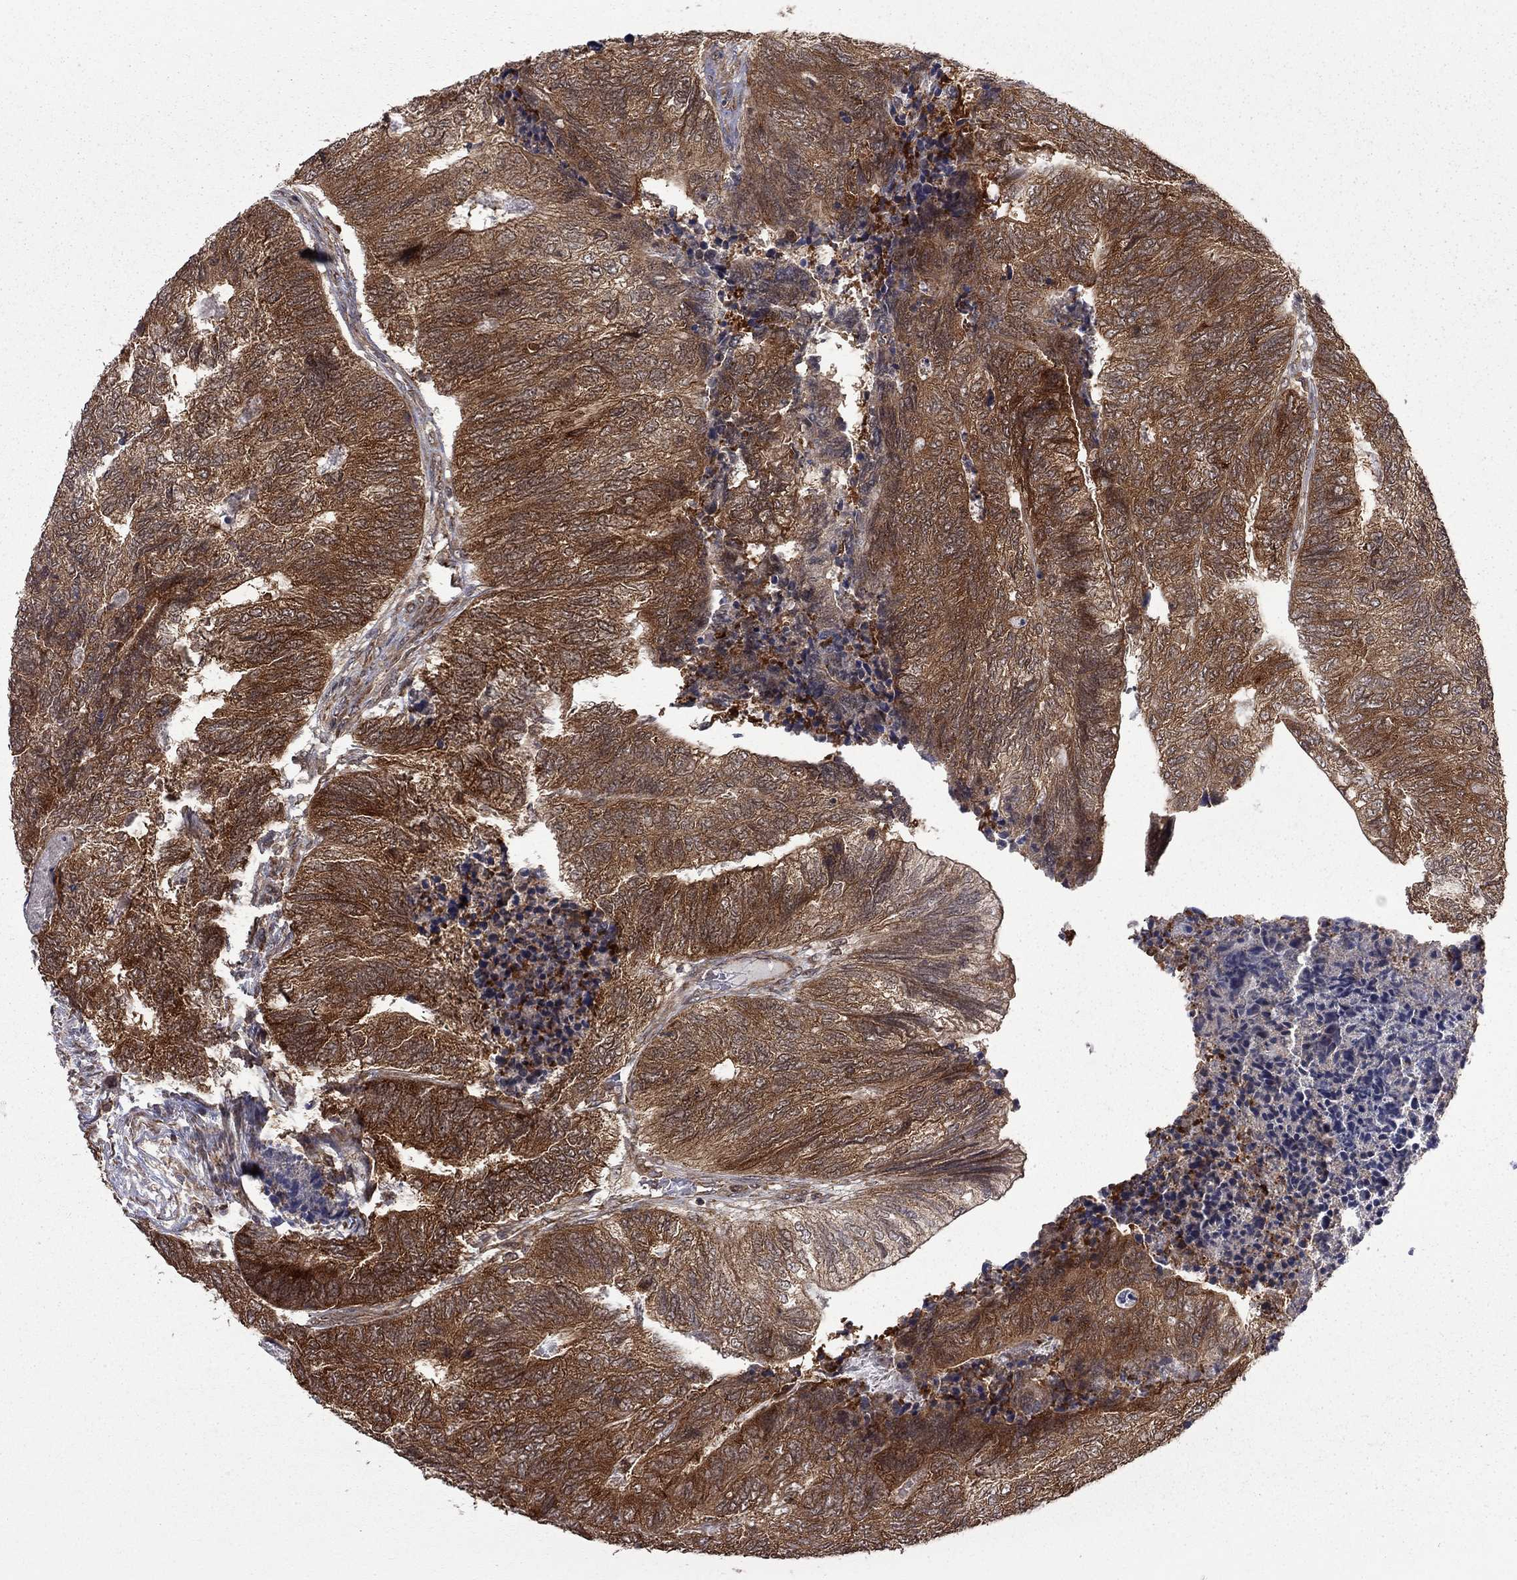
{"staining": {"intensity": "strong", "quantity": ">75%", "location": "cytoplasmic/membranous"}, "tissue": "colorectal cancer", "cell_type": "Tumor cells", "image_type": "cancer", "snomed": [{"axis": "morphology", "description": "Adenocarcinoma, NOS"}, {"axis": "topography", "description": "Colon"}], "caption": "Colorectal adenocarcinoma stained with DAB (3,3'-diaminobenzidine) IHC shows high levels of strong cytoplasmic/membranous staining in approximately >75% of tumor cells.", "gene": "NAA50", "patient": {"sex": "female", "age": 67}}